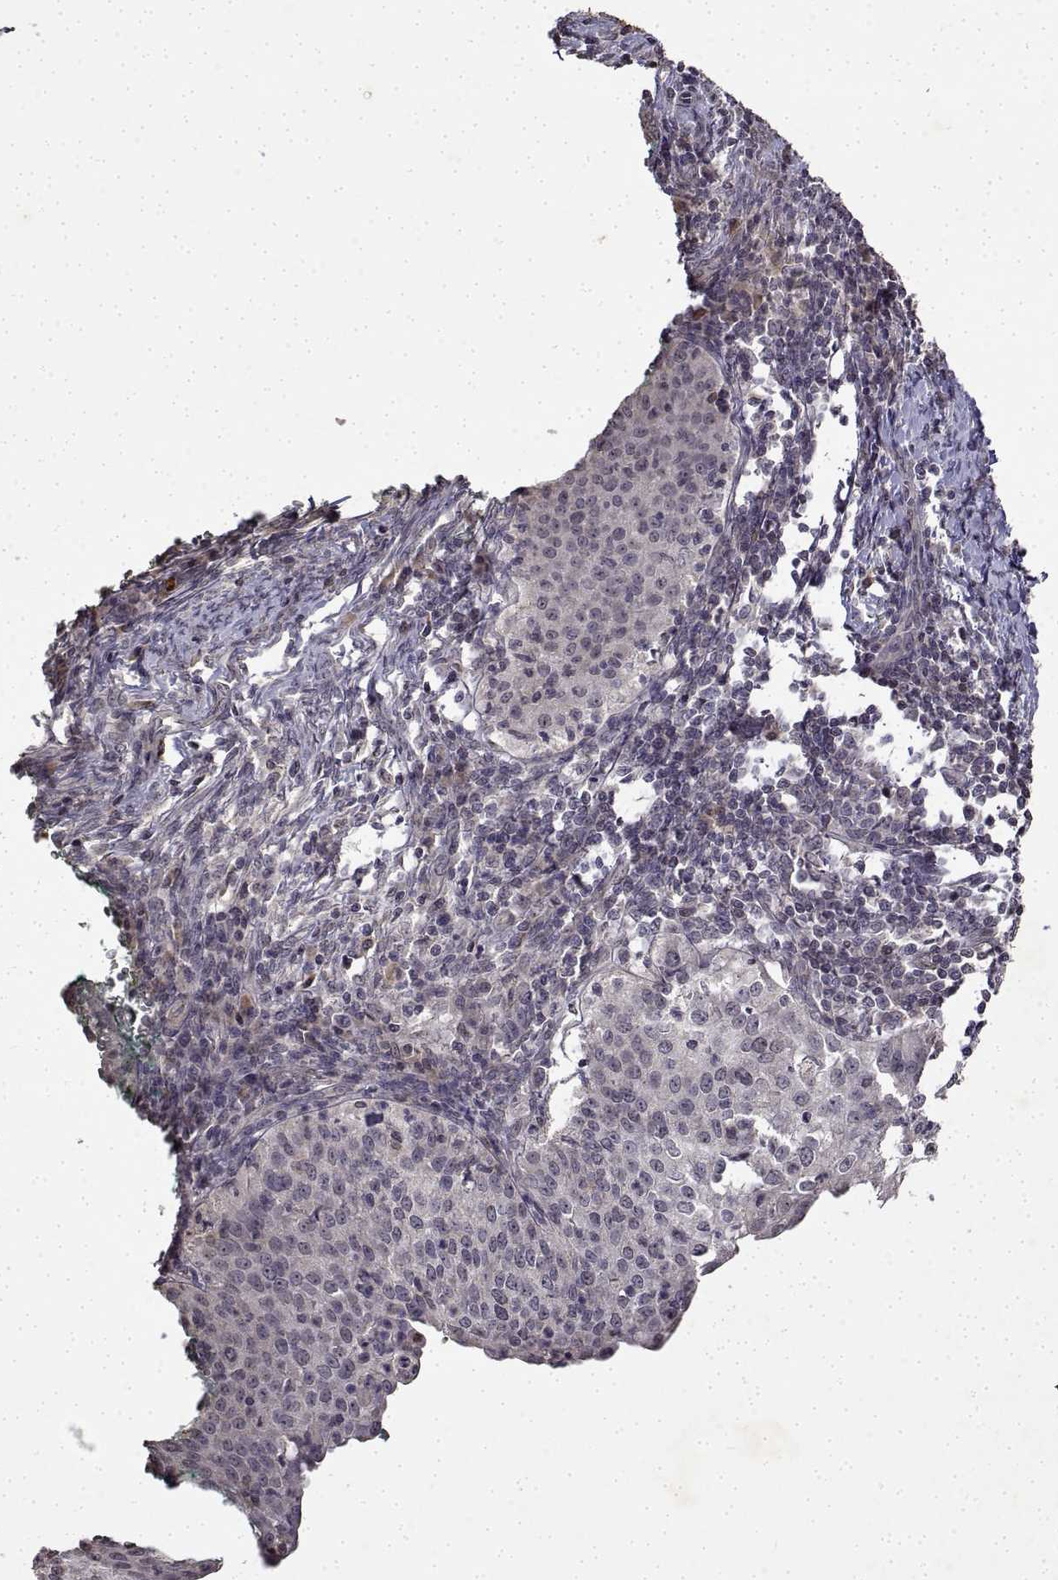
{"staining": {"intensity": "negative", "quantity": "none", "location": "none"}, "tissue": "cervical cancer", "cell_type": "Tumor cells", "image_type": "cancer", "snomed": [{"axis": "morphology", "description": "Squamous cell carcinoma, NOS"}, {"axis": "topography", "description": "Cervix"}], "caption": "Immunohistochemistry (IHC) micrograph of human cervical cancer stained for a protein (brown), which reveals no expression in tumor cells.", "gene": "BDNF", "patient": {"sex": "female", "age": 30}}